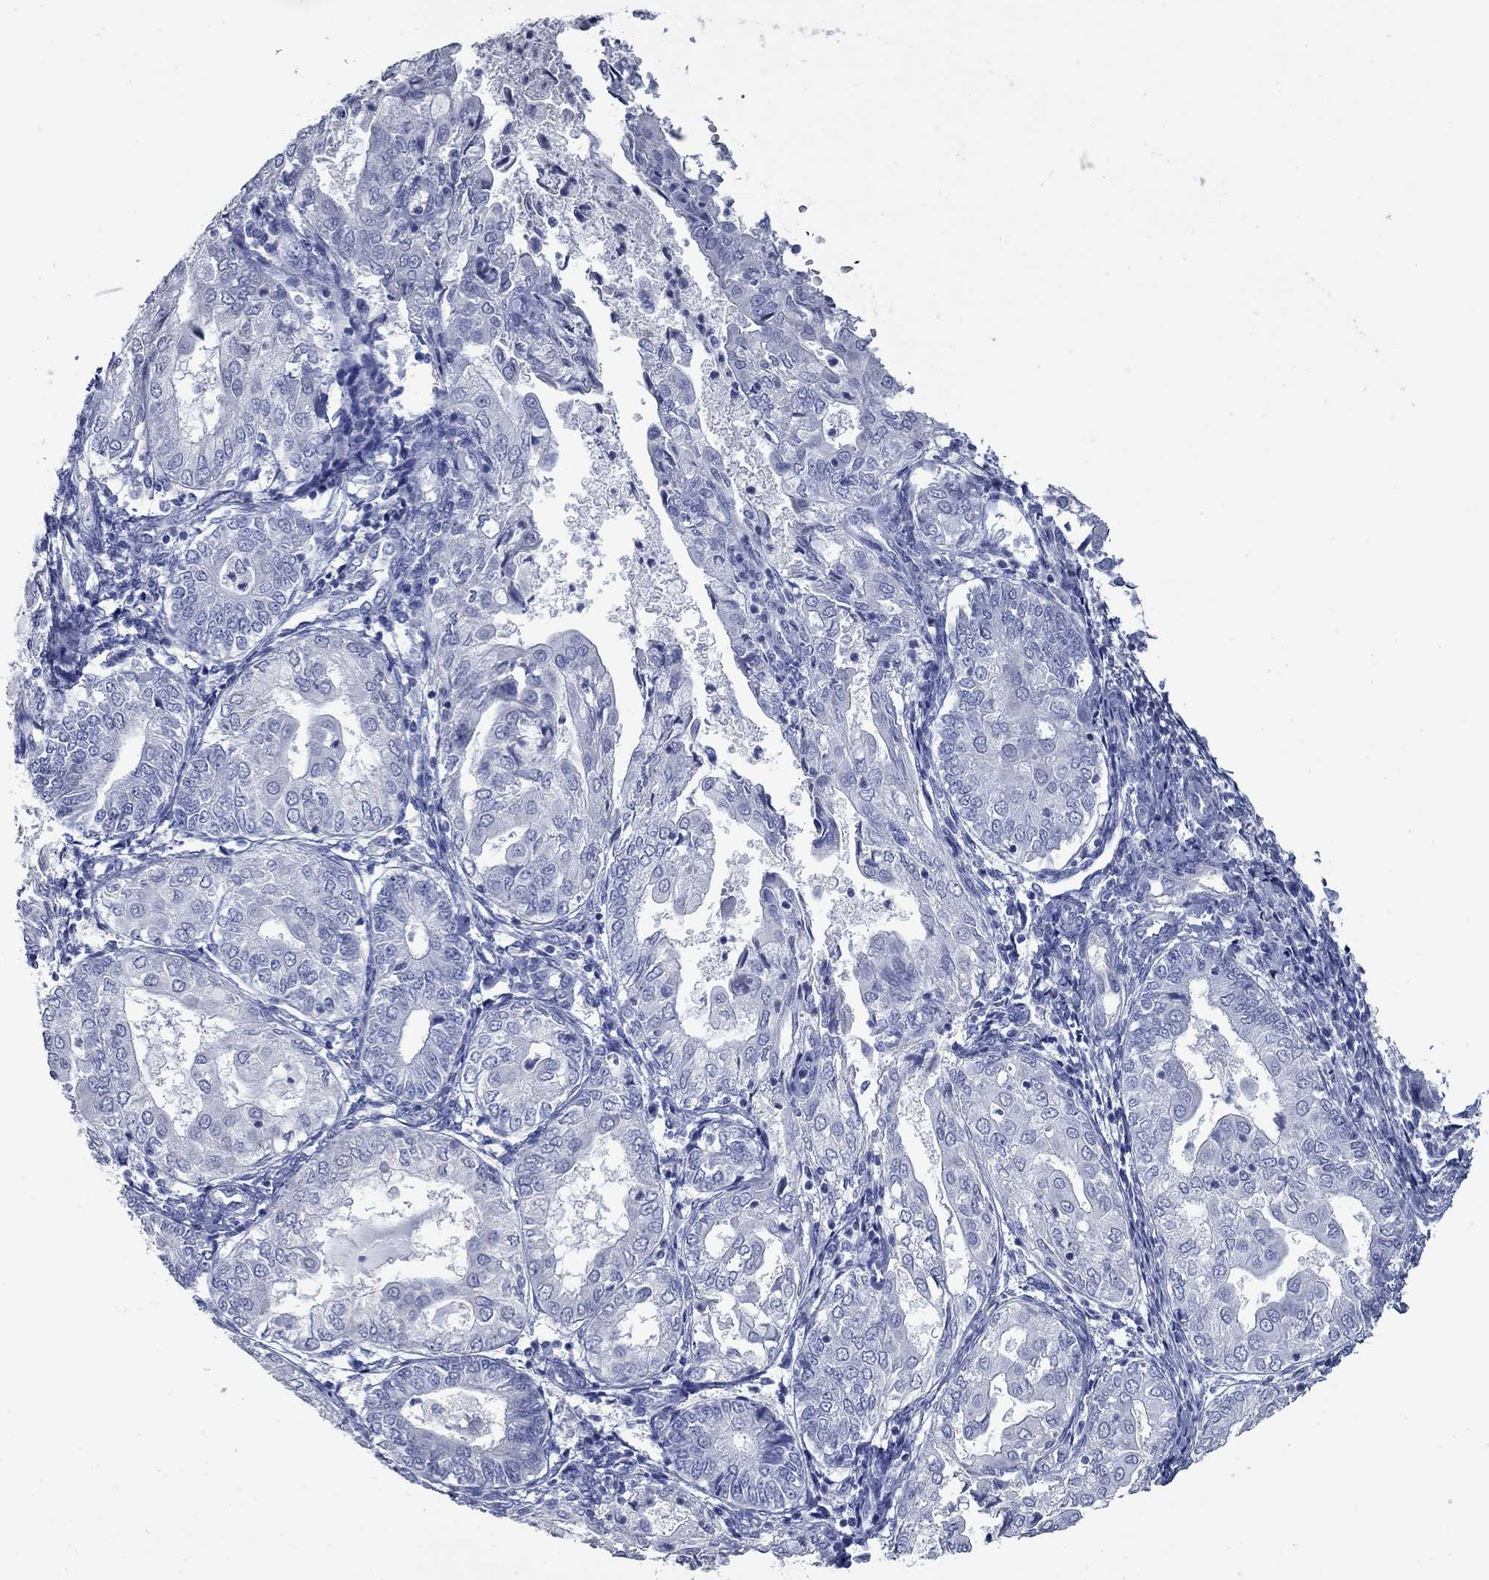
{"staining": {"intensity": "negative", "quantity": "none", "location": "none"}, "tissue": "endometrial cancer", "cell_type": "Tumor cells", "image_type": "cancer", "snomed": [{"axis": "morphology", "description": "Adenocarcinoma, NOS"}, {"axis": "topography", "description": "Endometrium"}], "caption": "Adenocarcinoma (endometrial) was stained to show a protein in brown. There is no significant staining in tumor cells.", "gene": "KIRREL2", "patient": {"sex": "female", "age": 68}}